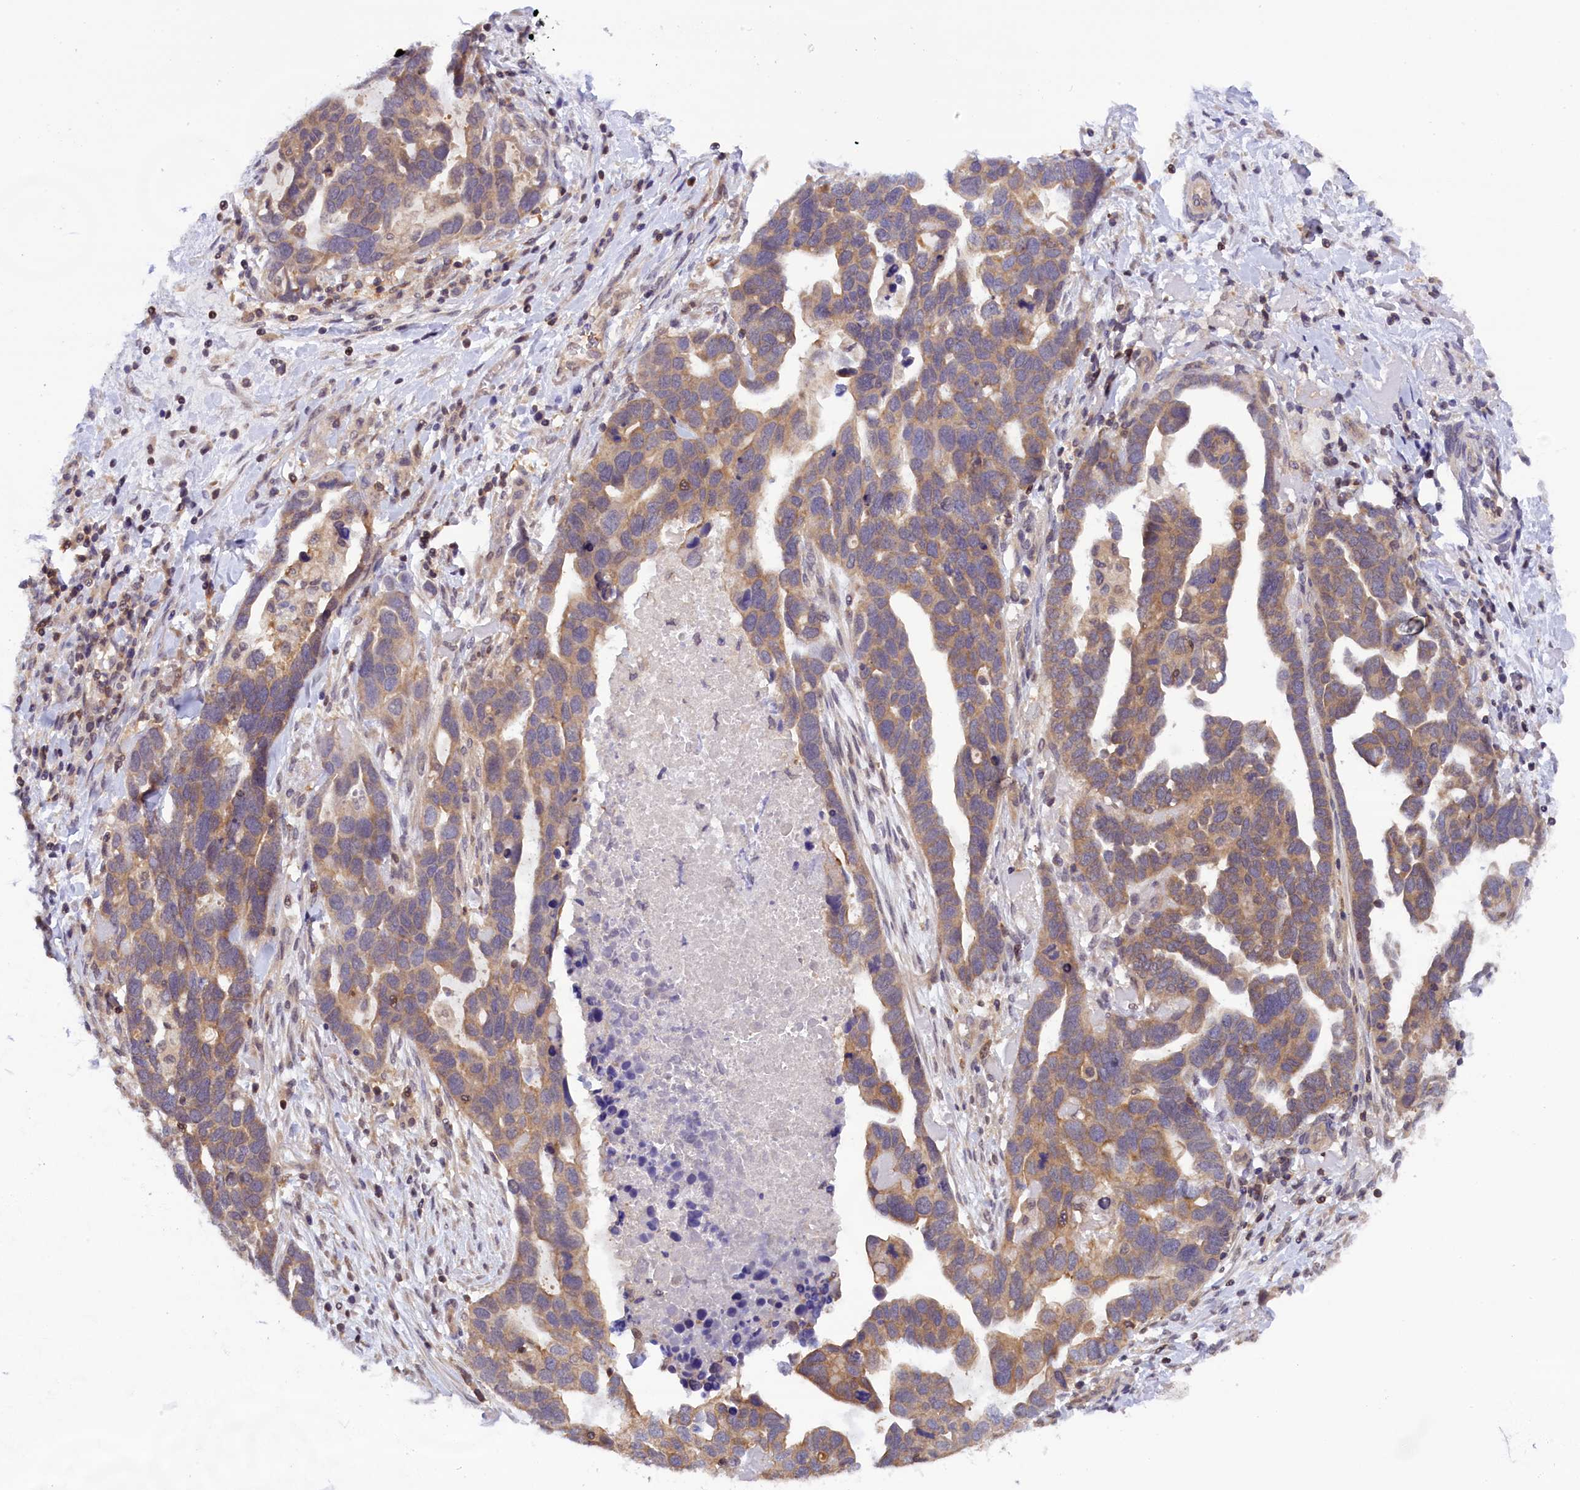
{"staining": {"intensity": "weak", "quantity": ">75%", "location": "cytoplasmic/membranous"}, "tissue": "ovarian cancer", "cell_type": "Tumor cells", "image_type": "cancer", "snomed": [{"axis": "morphology", "description": "Cystadenocarcinoma, serous, NOS"}, {"axis": "topography", "description": "Ovary"}], "caption": "Brown immunohistochemical staining in human serous cystadenocarcinoma (ovarian) reveals weak cytoplasmic/membranous staining in approximately >75% of tumor cells.", "gene": "TBCB", "patient": {"sex": "female", "age": 54}}